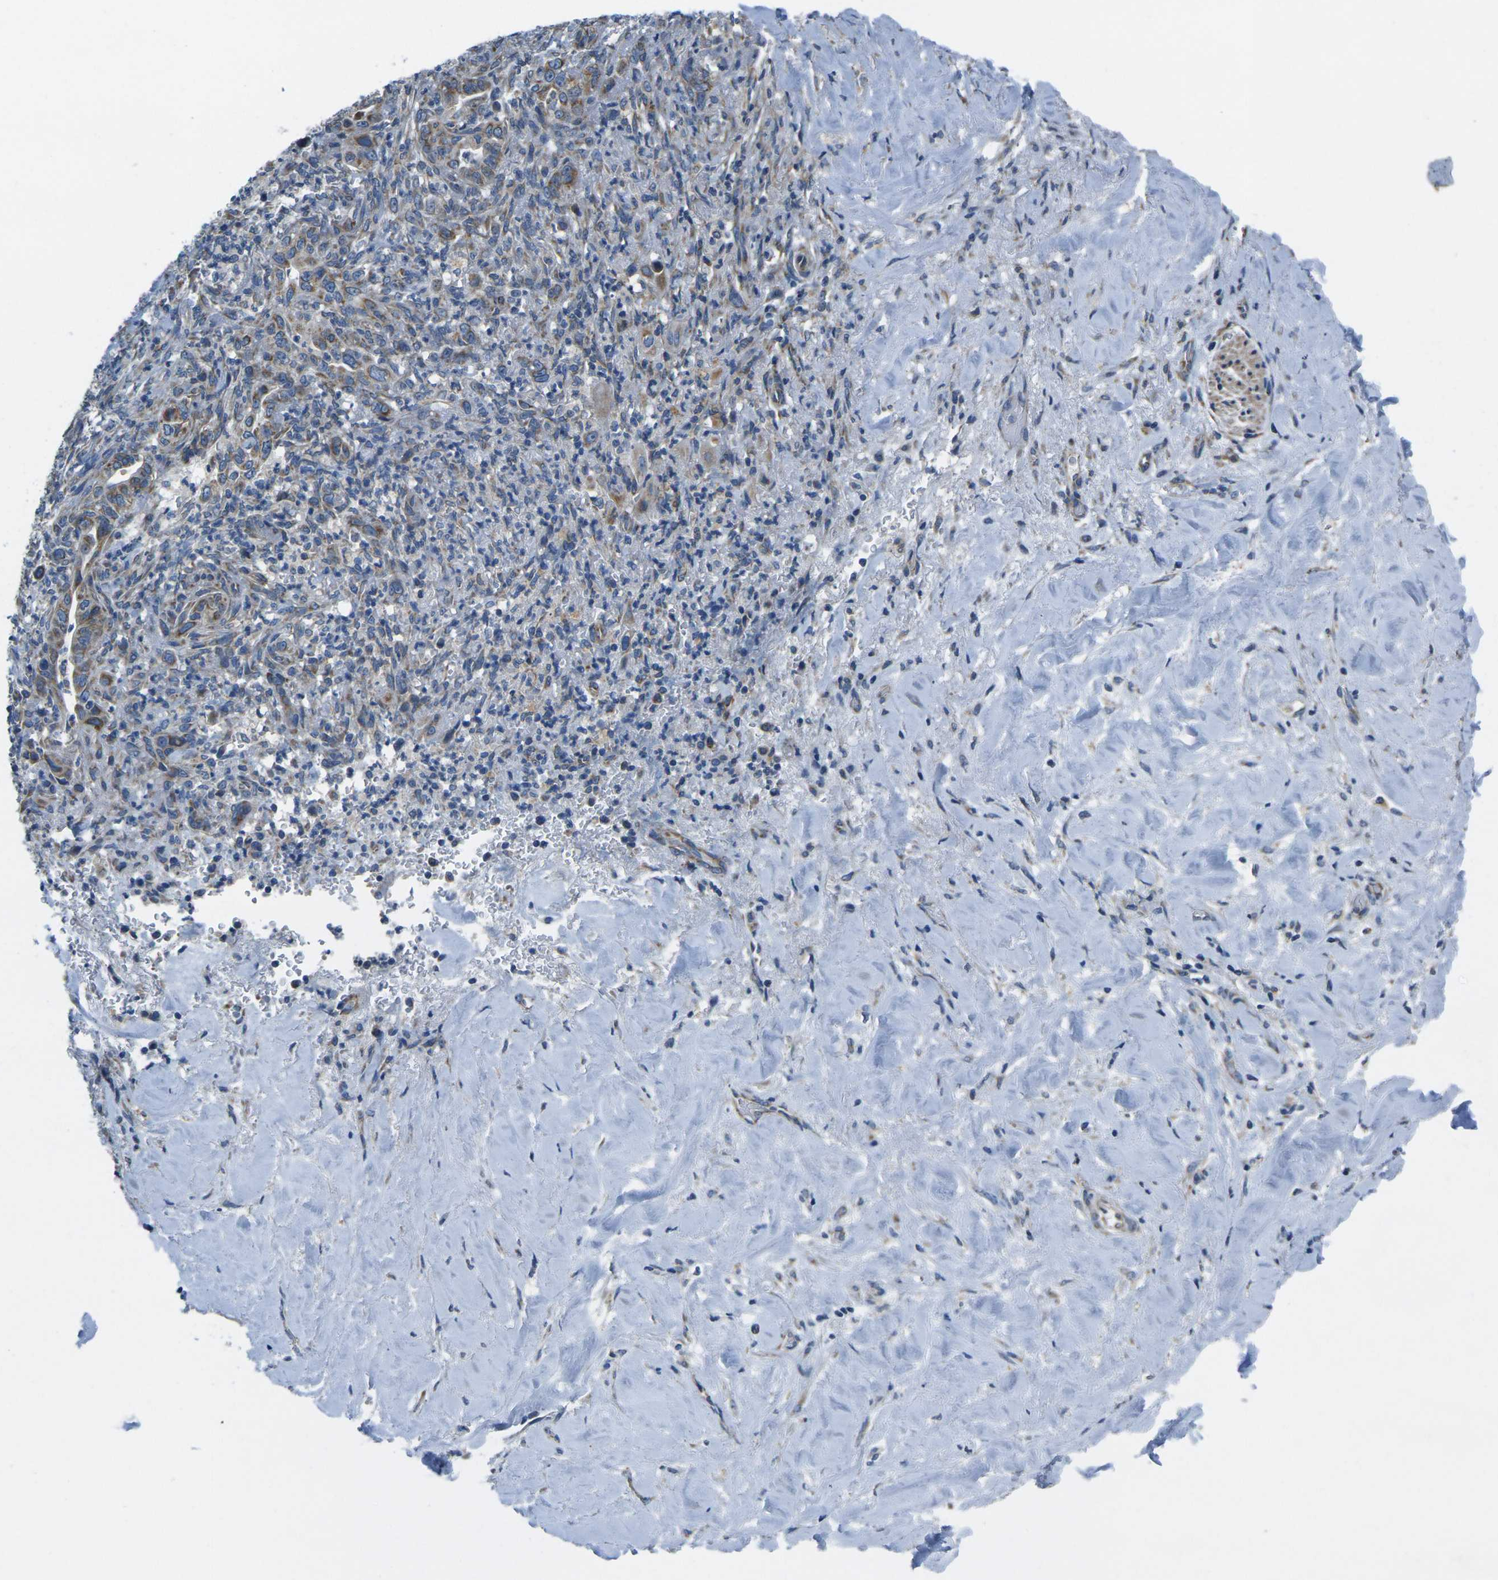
{"staining": {"intensity": "moderate", "quantity": ">75%", "location": "cytoplasmic/membranous"}, "tissue": "liver cancer", "cell_type": "Tumor cells", "image_type": "cancer", "snomed": [{"axis": "morphology", "description": "Cholangiocarcinoma"}, {"axis": "topography", "description": "Liver"}], "caption": "Protein expression analysis of liver cholangiocarcinoma displays moderate cytoplasmic/membranous expression in approximately >75% of tumor cells.", "gene": "TMEM120B", "patient": {"sex": "female", "age": 67}}